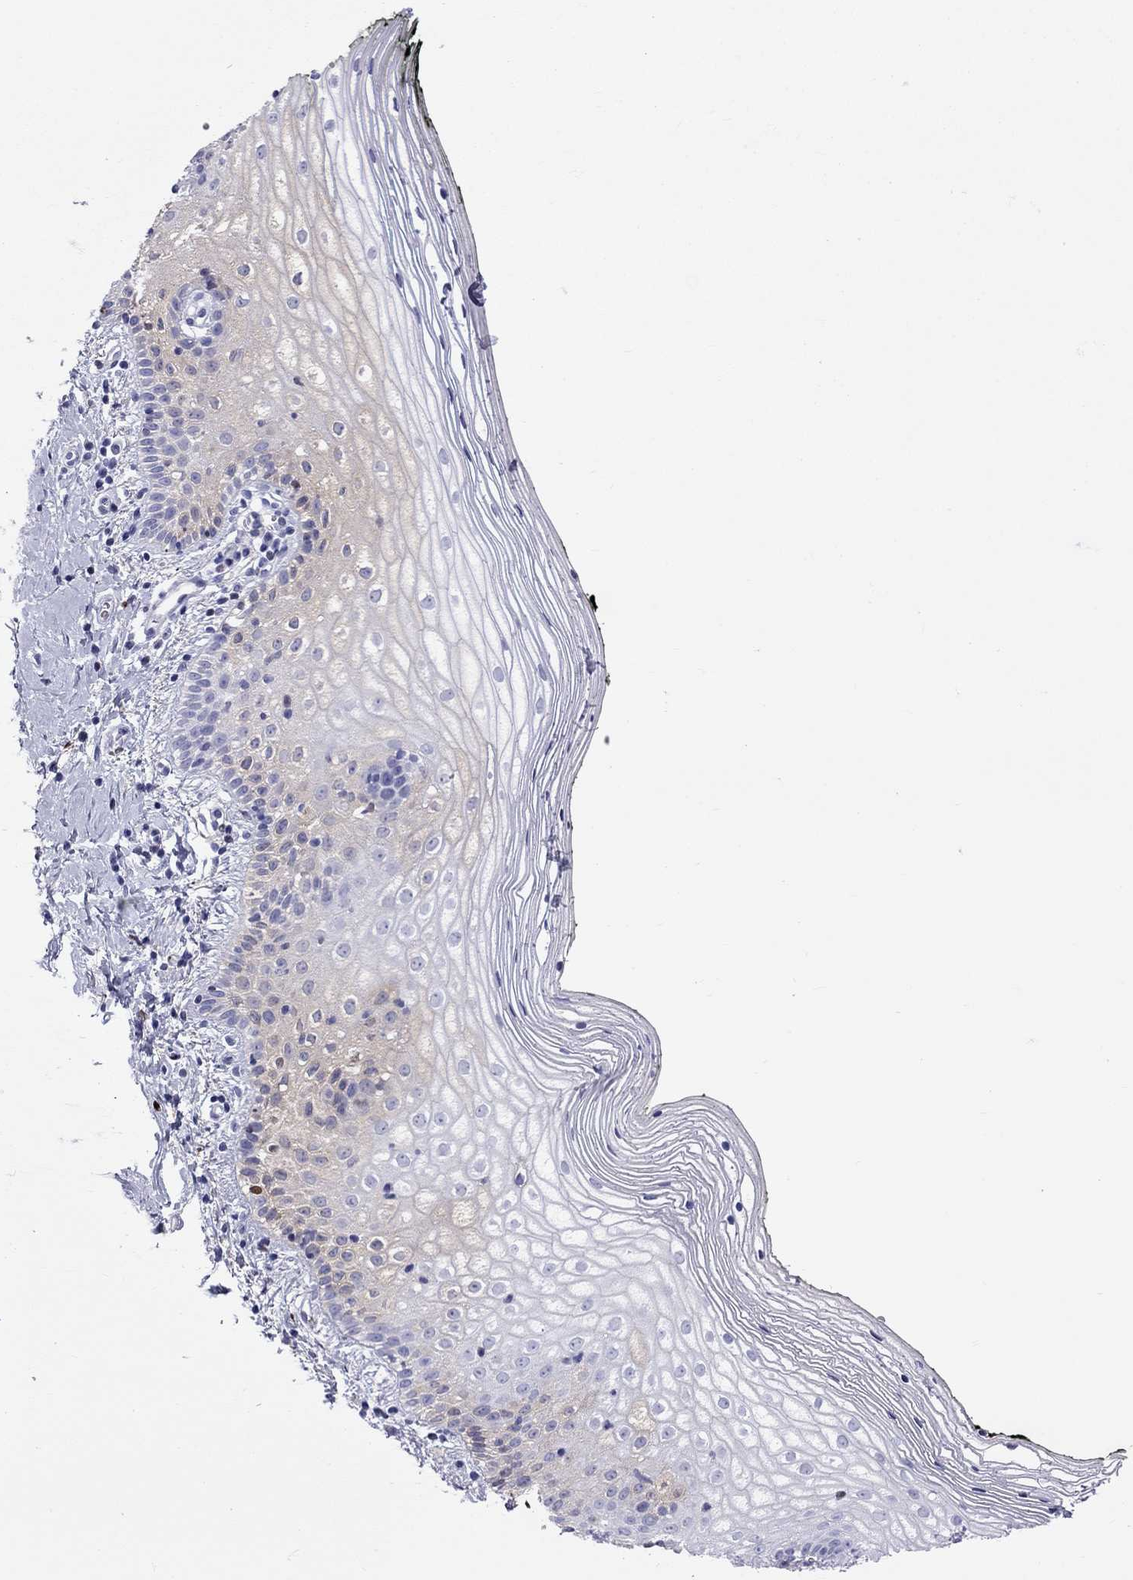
{"staining": {"intensity": "negative", "quantity": "none", "location": "none"}, "tissue": "vagina", "cell_type": "Squamous epithelial cells", "image_type": "normal", "snomed": [{"axis": "morphology", "description": "Normal tissue, NOS"}, {"axis": "topography", "description": "Vagina"}], "caption": "IHC histopathology image of normal vagina stained for a protein (brown), which demonstrates no staining in squamous epithelial cells.", "gene": "SERPINA3", "patient": {"sex": "female", "age": 47}}